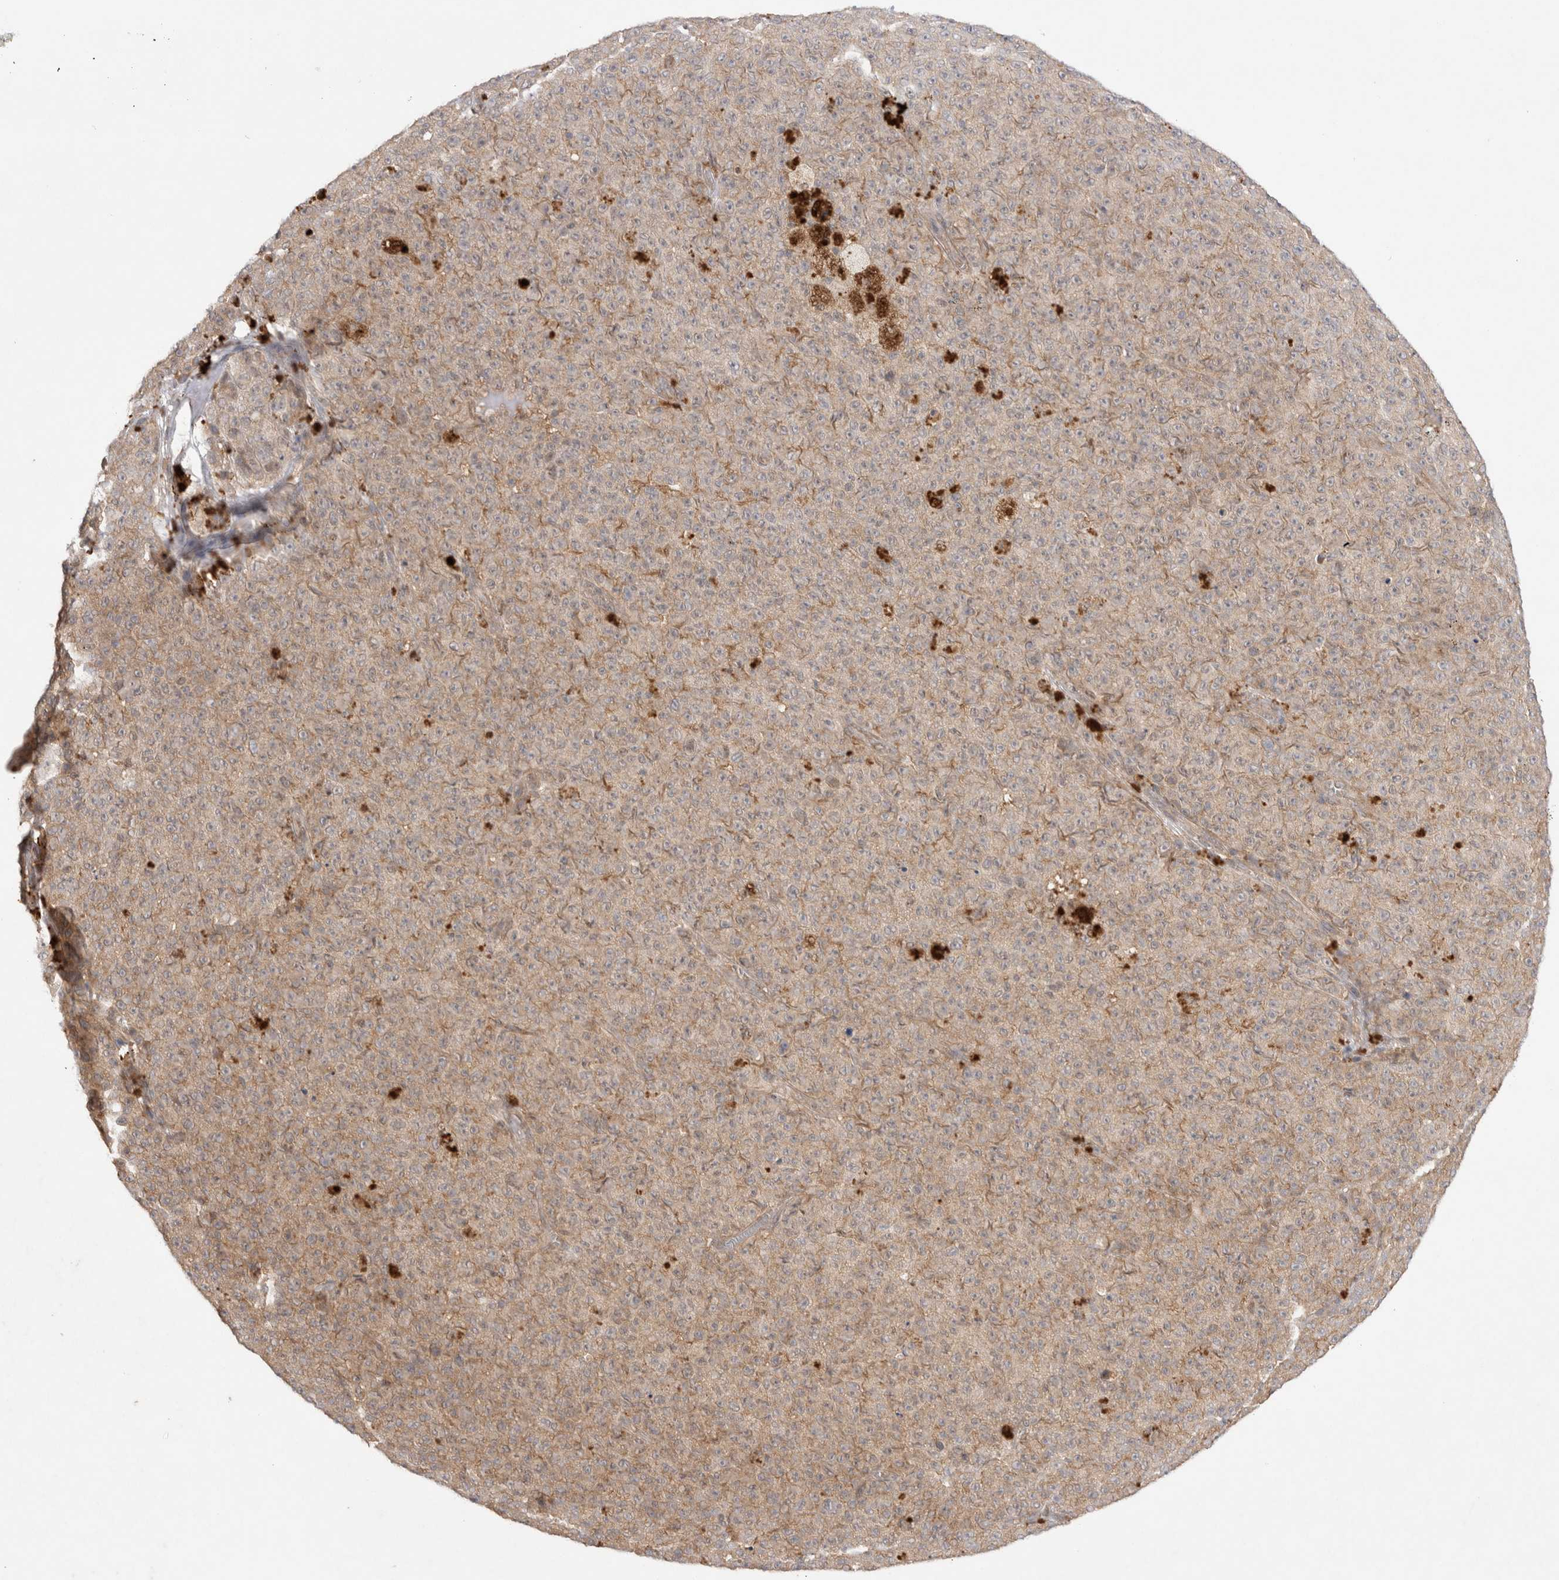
{"staining": {"intensity": "moderate", "quantity": ">75%", "location": "cytoplasmic/membranous"}, "tissue": "melanoma", "cell_type": "Tumor cells", "image_type": "cancer", "snomed": [{"axis": "morphology", "description": "Malignant melanoma, NOS"}, {"axis": "topography", "description": "Skin"}], "caption": "Moderate cytoplasmic/membranous expression is appreciated in about >75% of tumor cells in melanoma.", "gene": "EIF3E", "patient": {"sex": "female", "age": 82}}